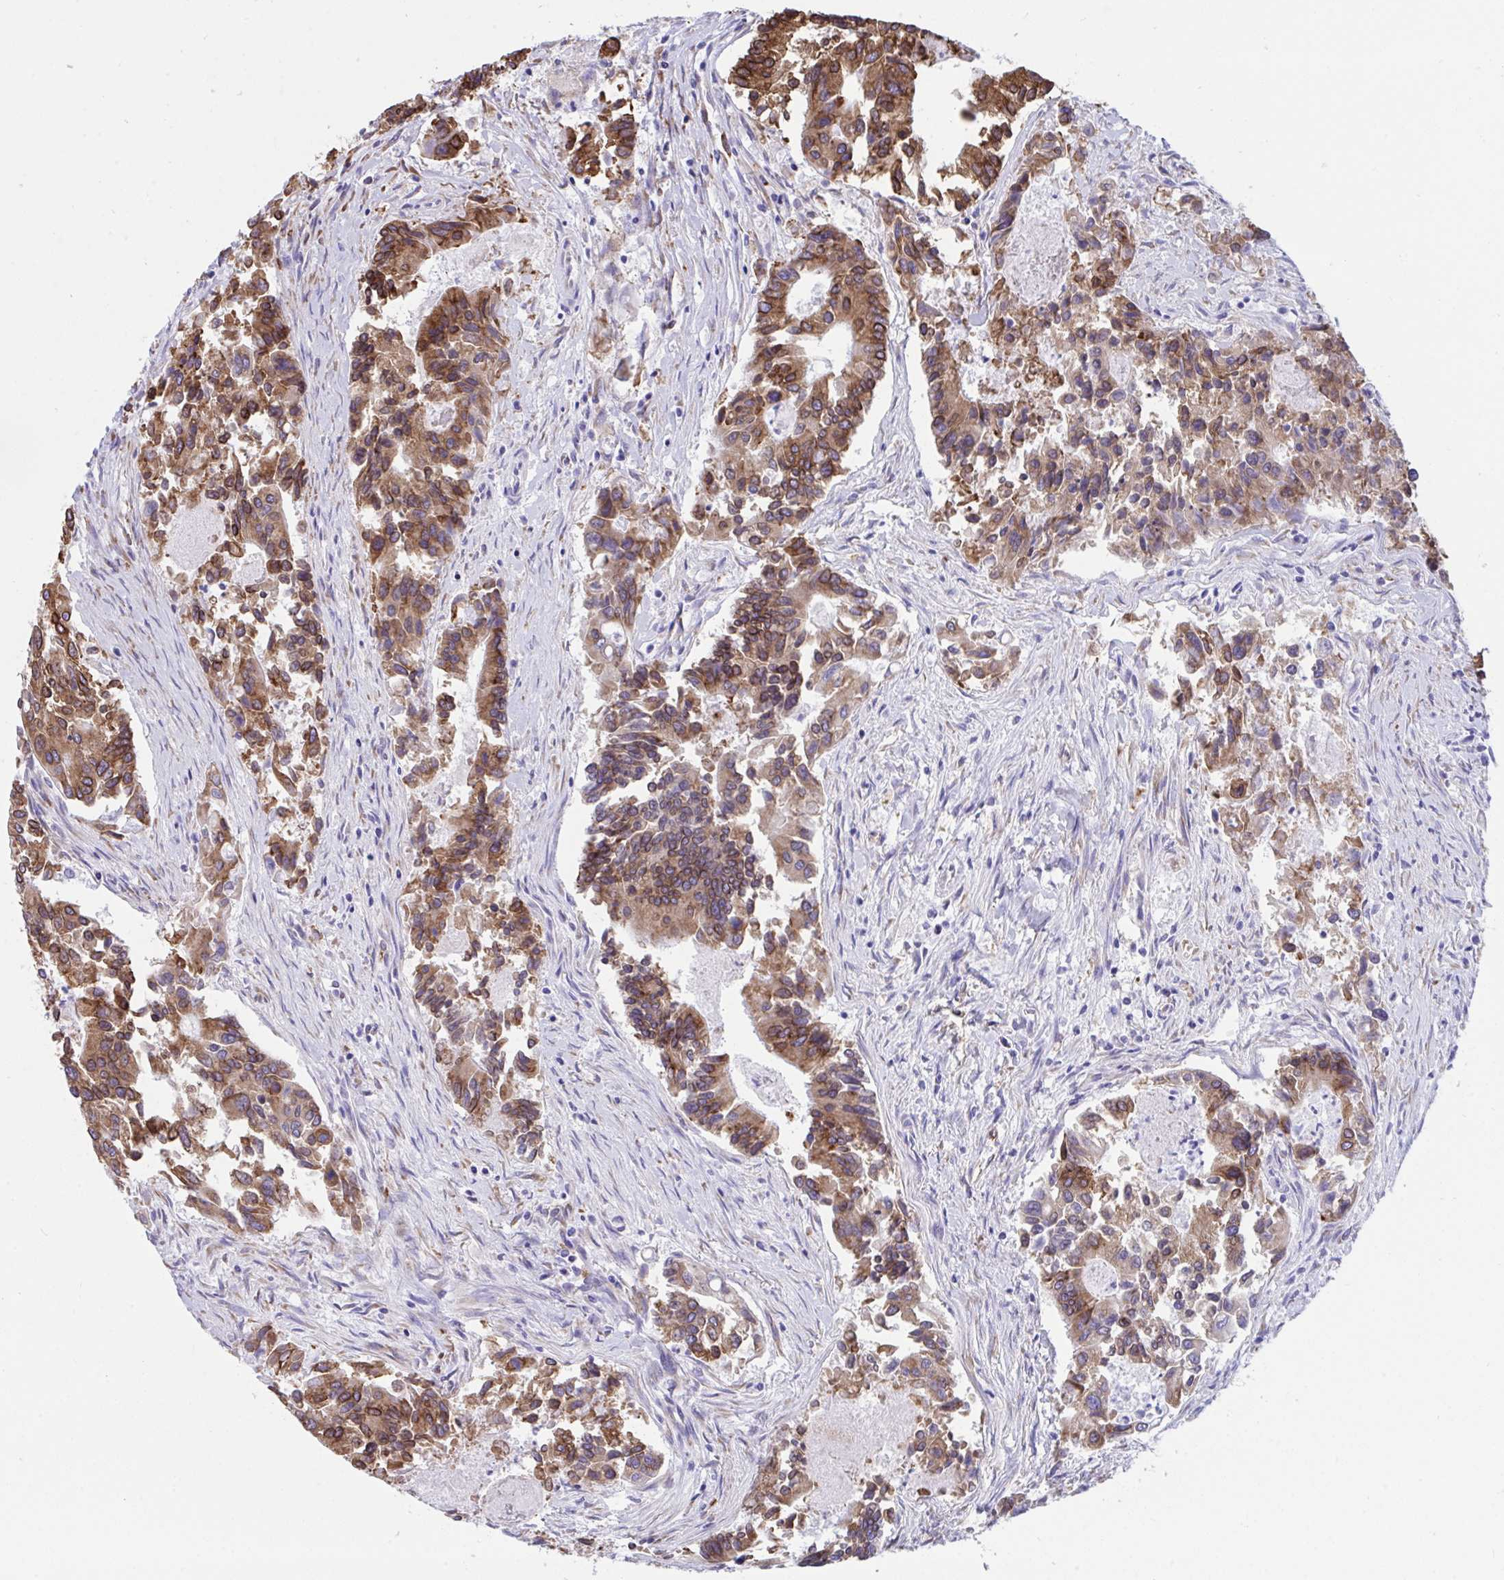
{"staining": {"intensity": "strong", "quantity": "25%-75%", "location": "cytoplasmic/membranous"}, "tissue": "colorectal cancer", "cell_type": "Tumor cells", "image_type": "cancer", "snomed": [{"axis": "morphology", "description": "Adenocarcinoma, NOS"}, {"axis": "topography", "description": "Colon"}], "caption": "Human colorectal adenocarcinoma stained with a protein marker reveals strong staining in tumor cells.", "gene": "ASPH", "patient": {"sex": "female", "age": 67}}